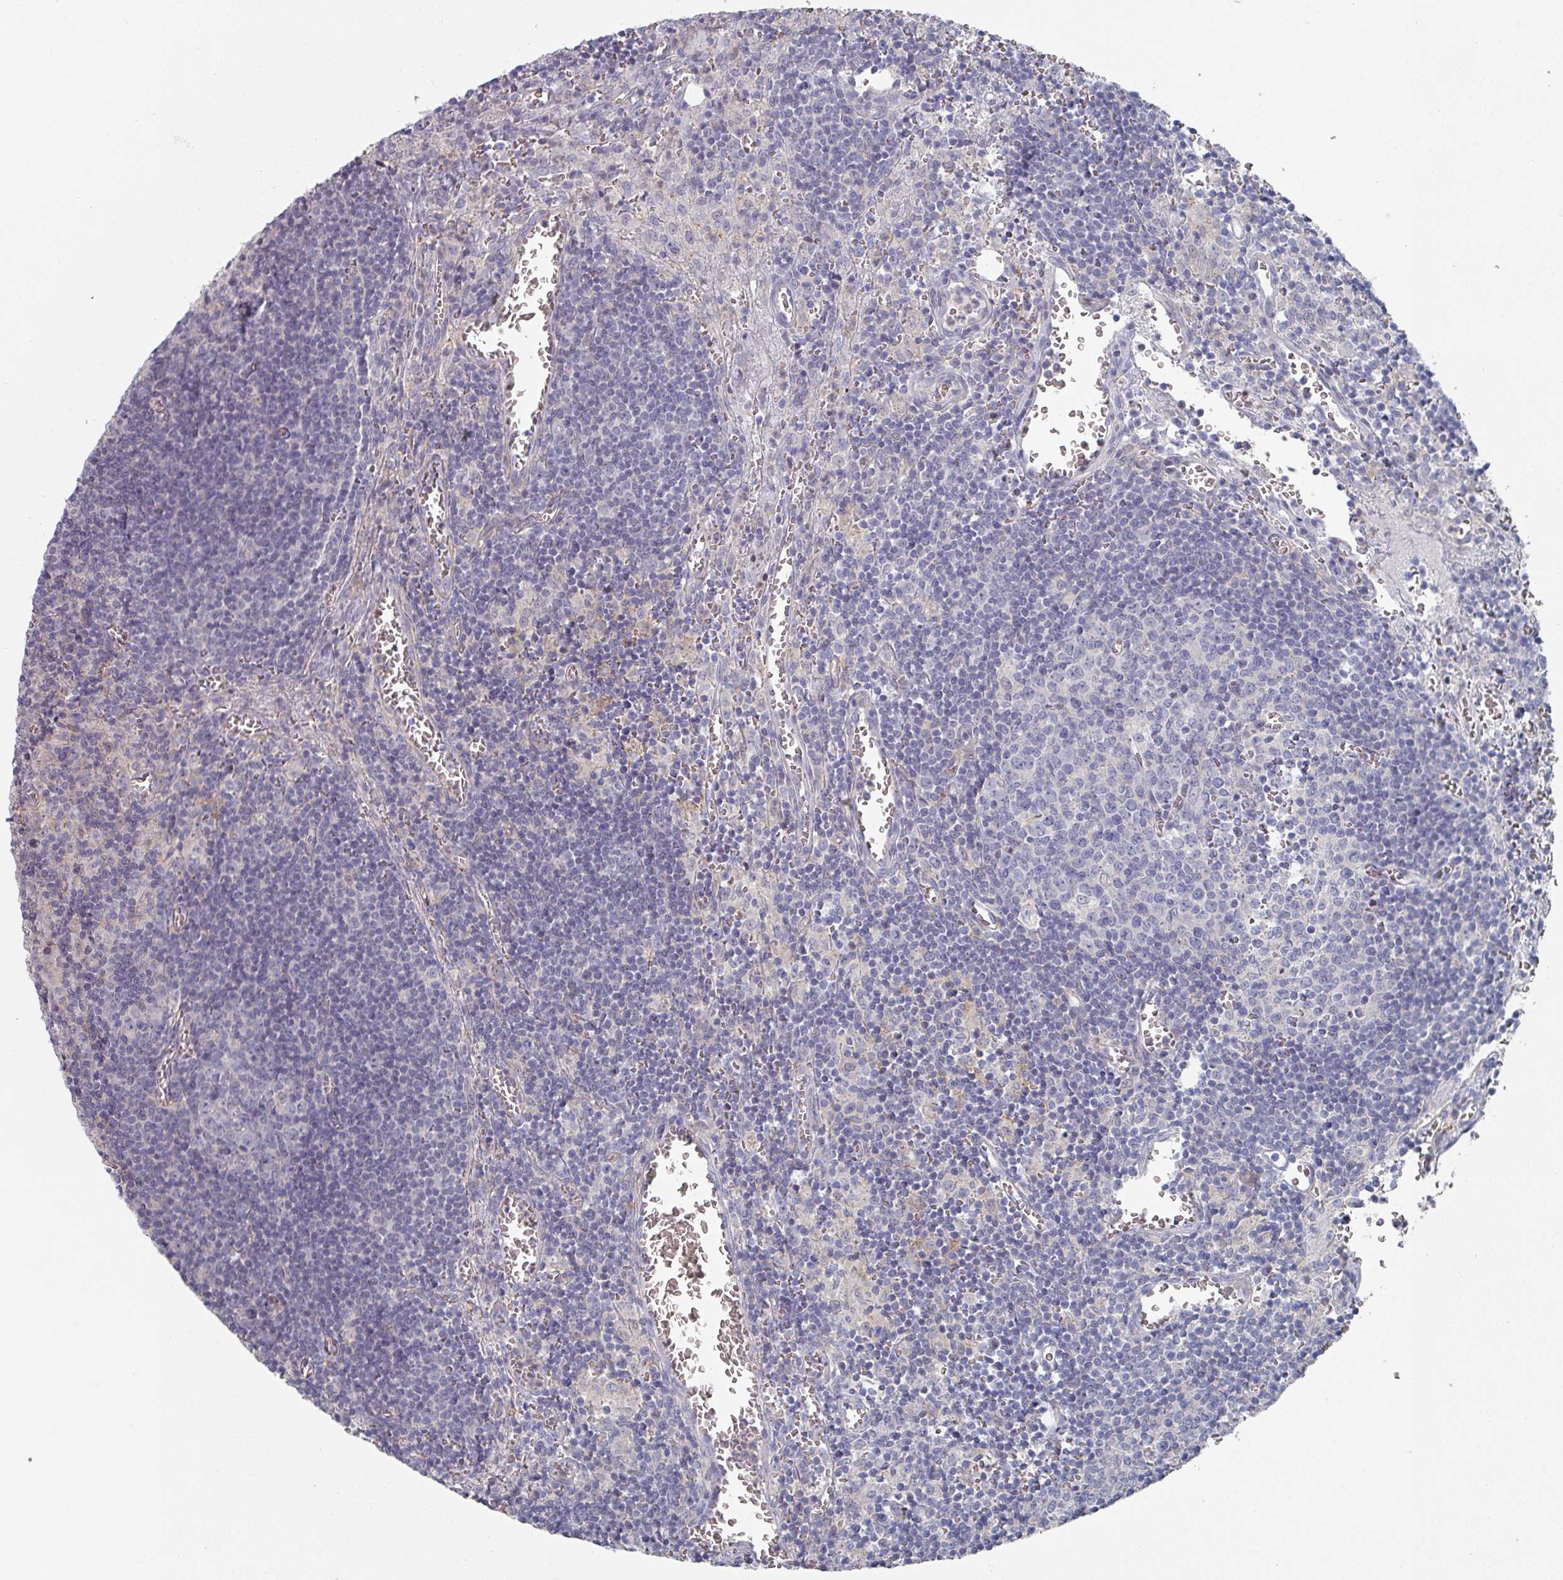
{"staining": {"intensity": "negative", "quantity": "none", "location": "none"}, "tissue": "lymph node", "cell_type": "Germinal center cells", "image_type": "normal", "snomed": [{"axis": "morphology", "description": "Normal tissue, NOS"}, {"axis": "topography", "description": "Lymph node"}], "caption": "Immunohistochemical staining of unremarkable lymph node reveals no significant expression in germinal center cells. (DAB immunohistochemistry (IHC) with hematoxylin counter stain).", "gene": "EFL1", "patient": {"sex": "male", "age": 50}}